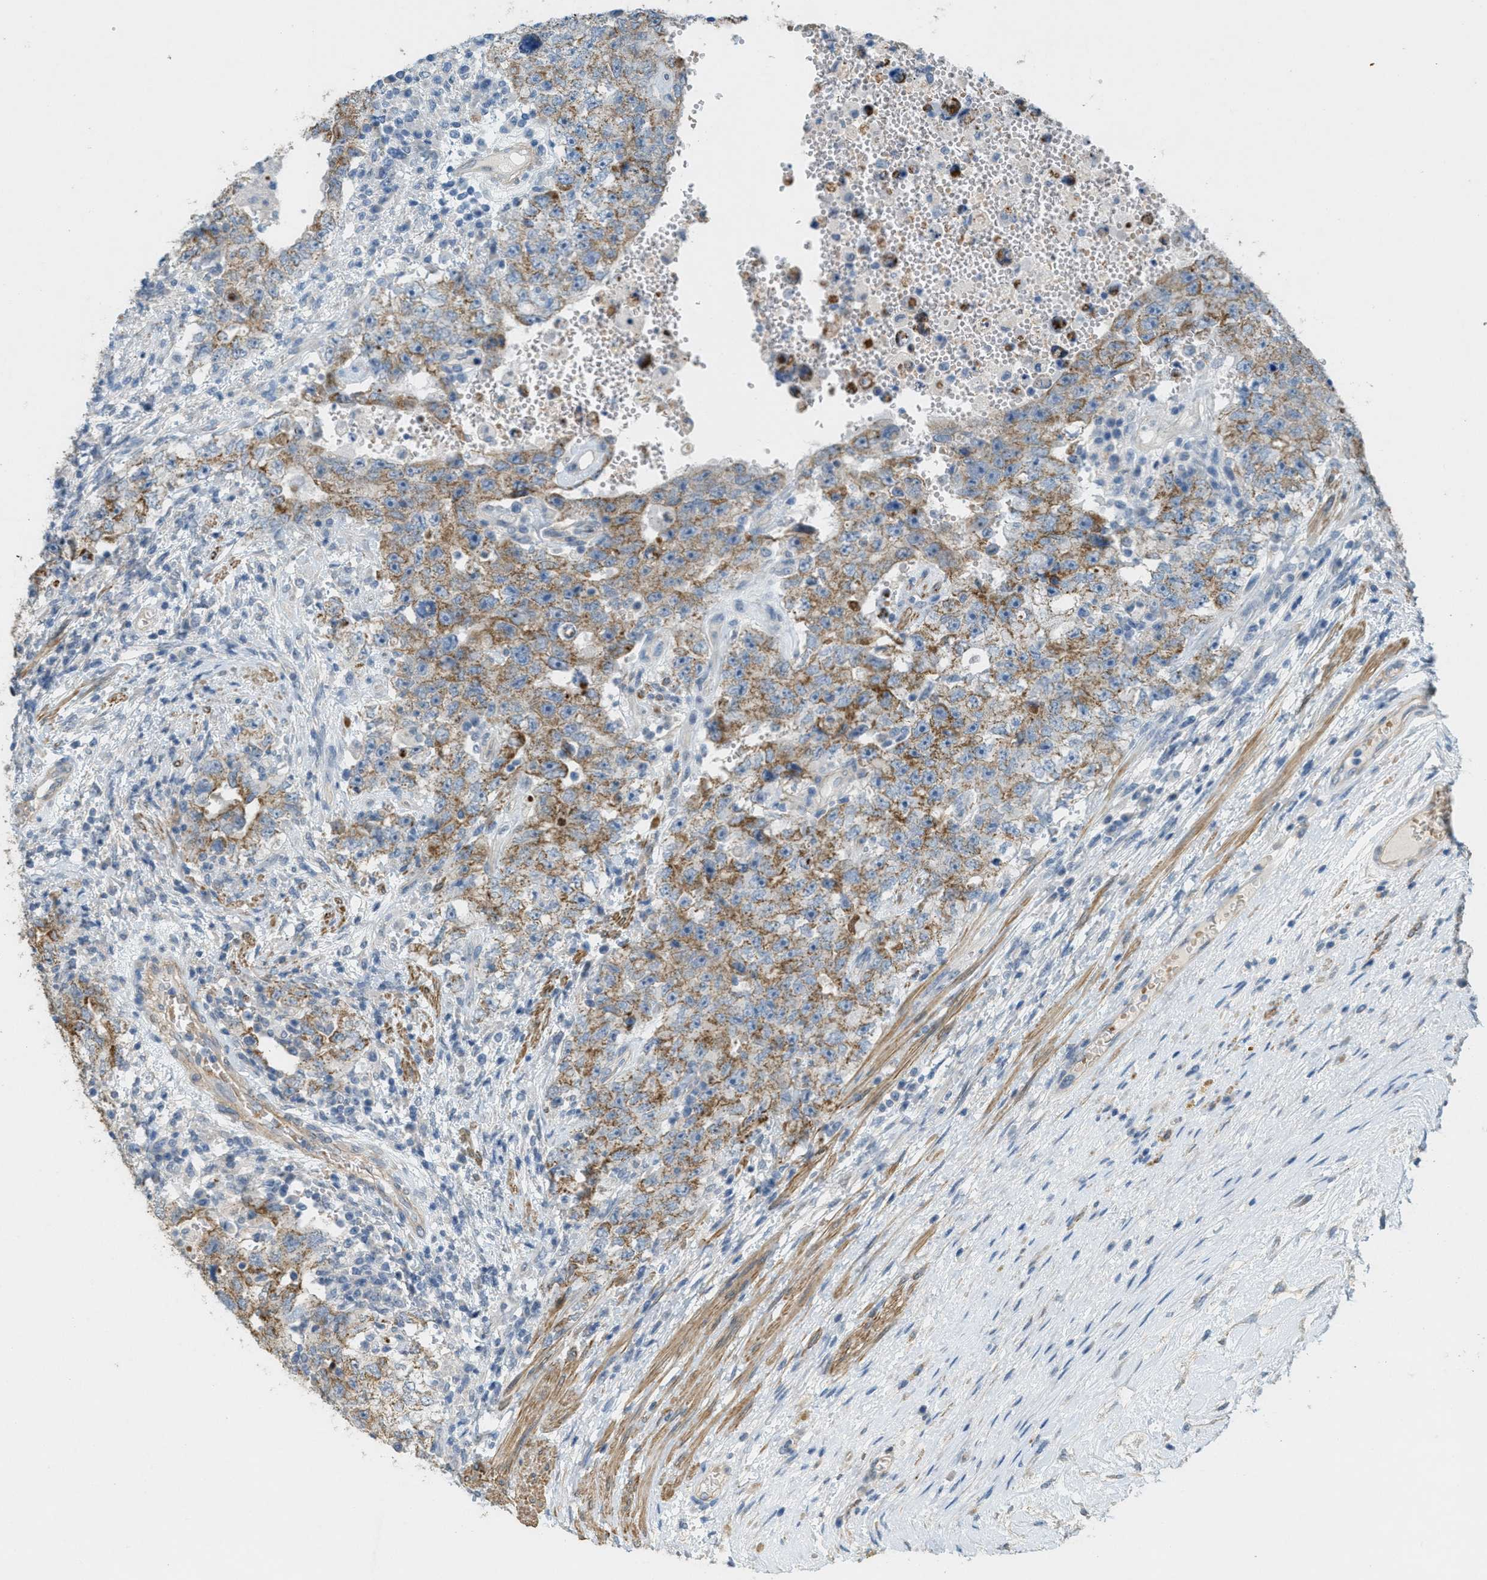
{"staining": {"intensity": "moderate", "quantity": ">75%", "location": "cytoplasmic/membranous"}, "tissue": "testis cancer", "cell_type": "Tumor cells", "image_type": "cancer", "snomed": [{"axis": "morphology", "description": "Carcinoma, Embryonal, NOS"}, {"axis": "topography", "description": "Testis"}], "caption": "Testis cancer (embryonal carcinoma) stained with a brown dye displays moderate cytoplasmic/membranous positive staining in approximately >75% of tumor cells.", "gene": "MRS2", "patient": {"sex": "male", "age": 26}}